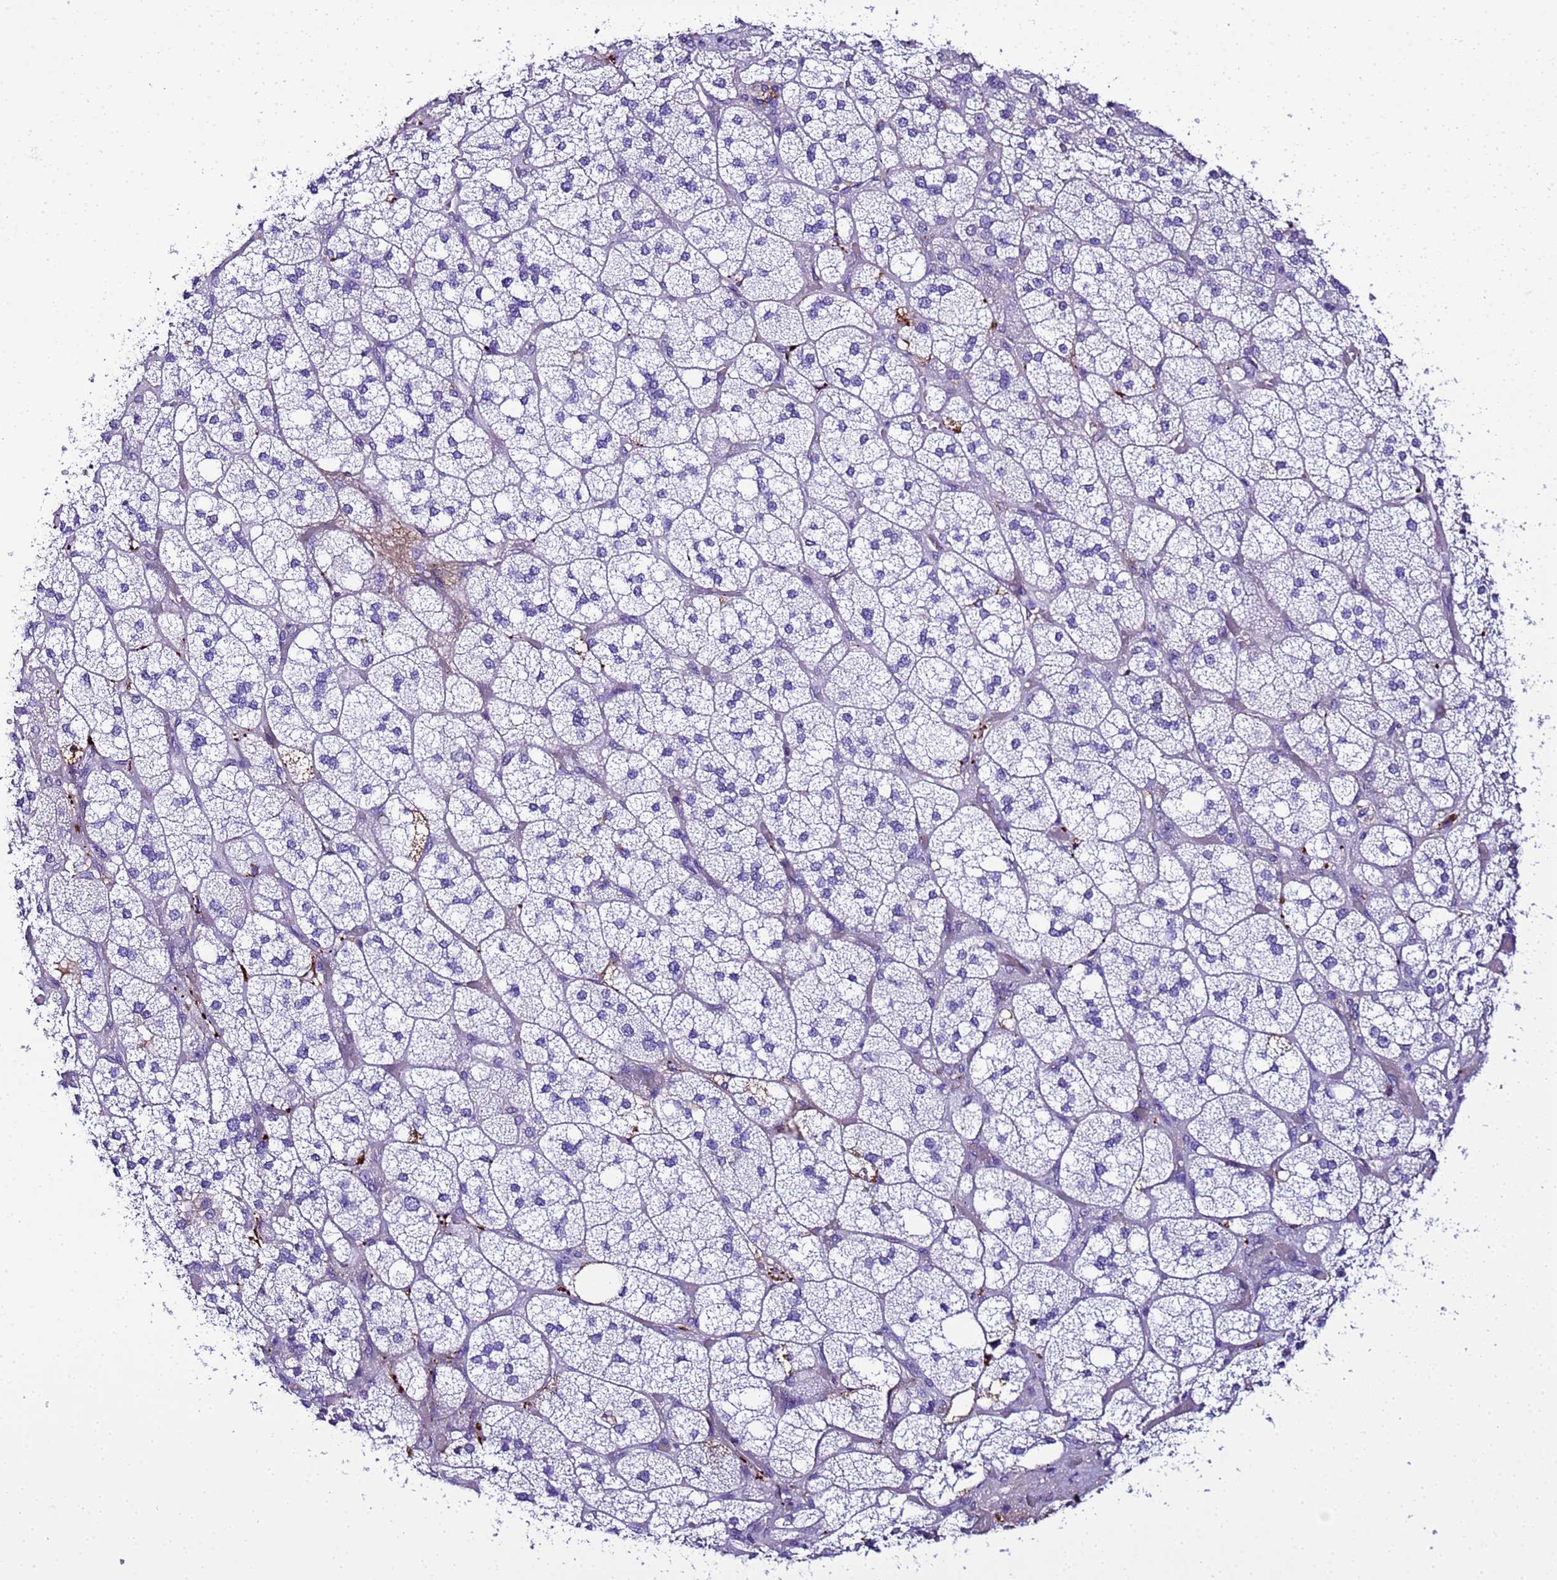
{"staining": {"intensity": "negative", "quantity": "none", "location": "none"}, "tissue": "adrenal gland", "cell_type": "Glandular cells", "image_type": "normal", "snomed": [{"axis": "morphology", "description": "Normal tissue, NOS"}, {"axis": "topography", "description": "Adrenal gland"}], "caption": "A histopathology image of human adrenal gland is negative for staining in glandular cells. Nuclei are stained in blue.", "gene": "CFHR1", "patient": {"sex": "male", "age": 61}}